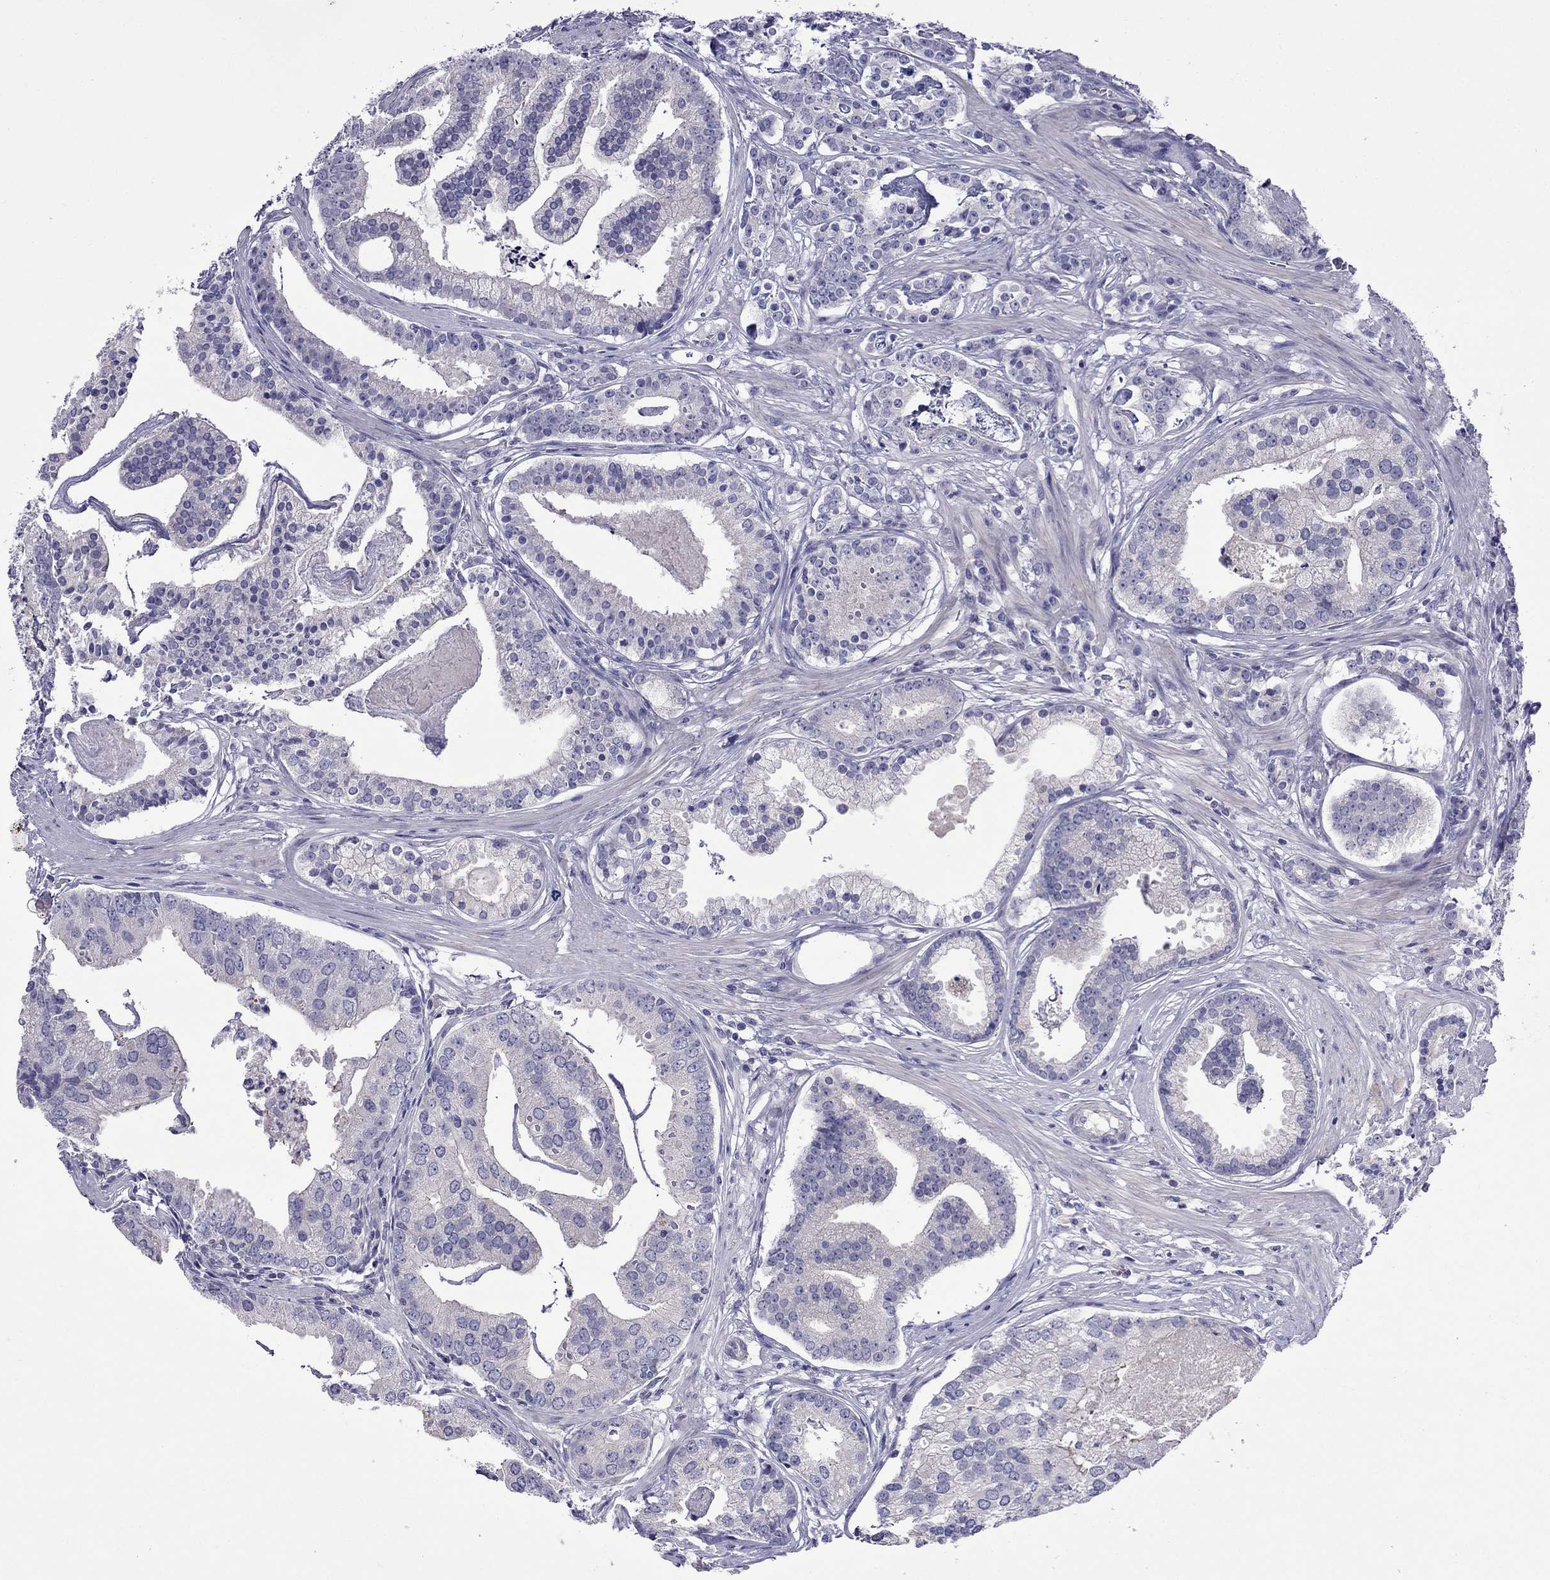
{"staining": {"intensity": "negative", "quantity": "none", "location": "none"}, "tissue": "prostate cancer", "cell_type": "Tumor cells", "image_type": "cancer", "snomed": [{"axis": "morphology", "description": "Adenocarcinoma, NOS"}, {"axis": "topography", "description": "Prostate and seminal vesicle, NOS"}, {"axis": "topography", "description": "Prostate"}], "caption": "DAB (3,3'-diaminobenzidine) immunohistochemical staining of adenocarcinoma (prostate) reveals no significant staining in tumor cells.", "gene": "STAR", "patient": {"sex": "male", "age": 44}}